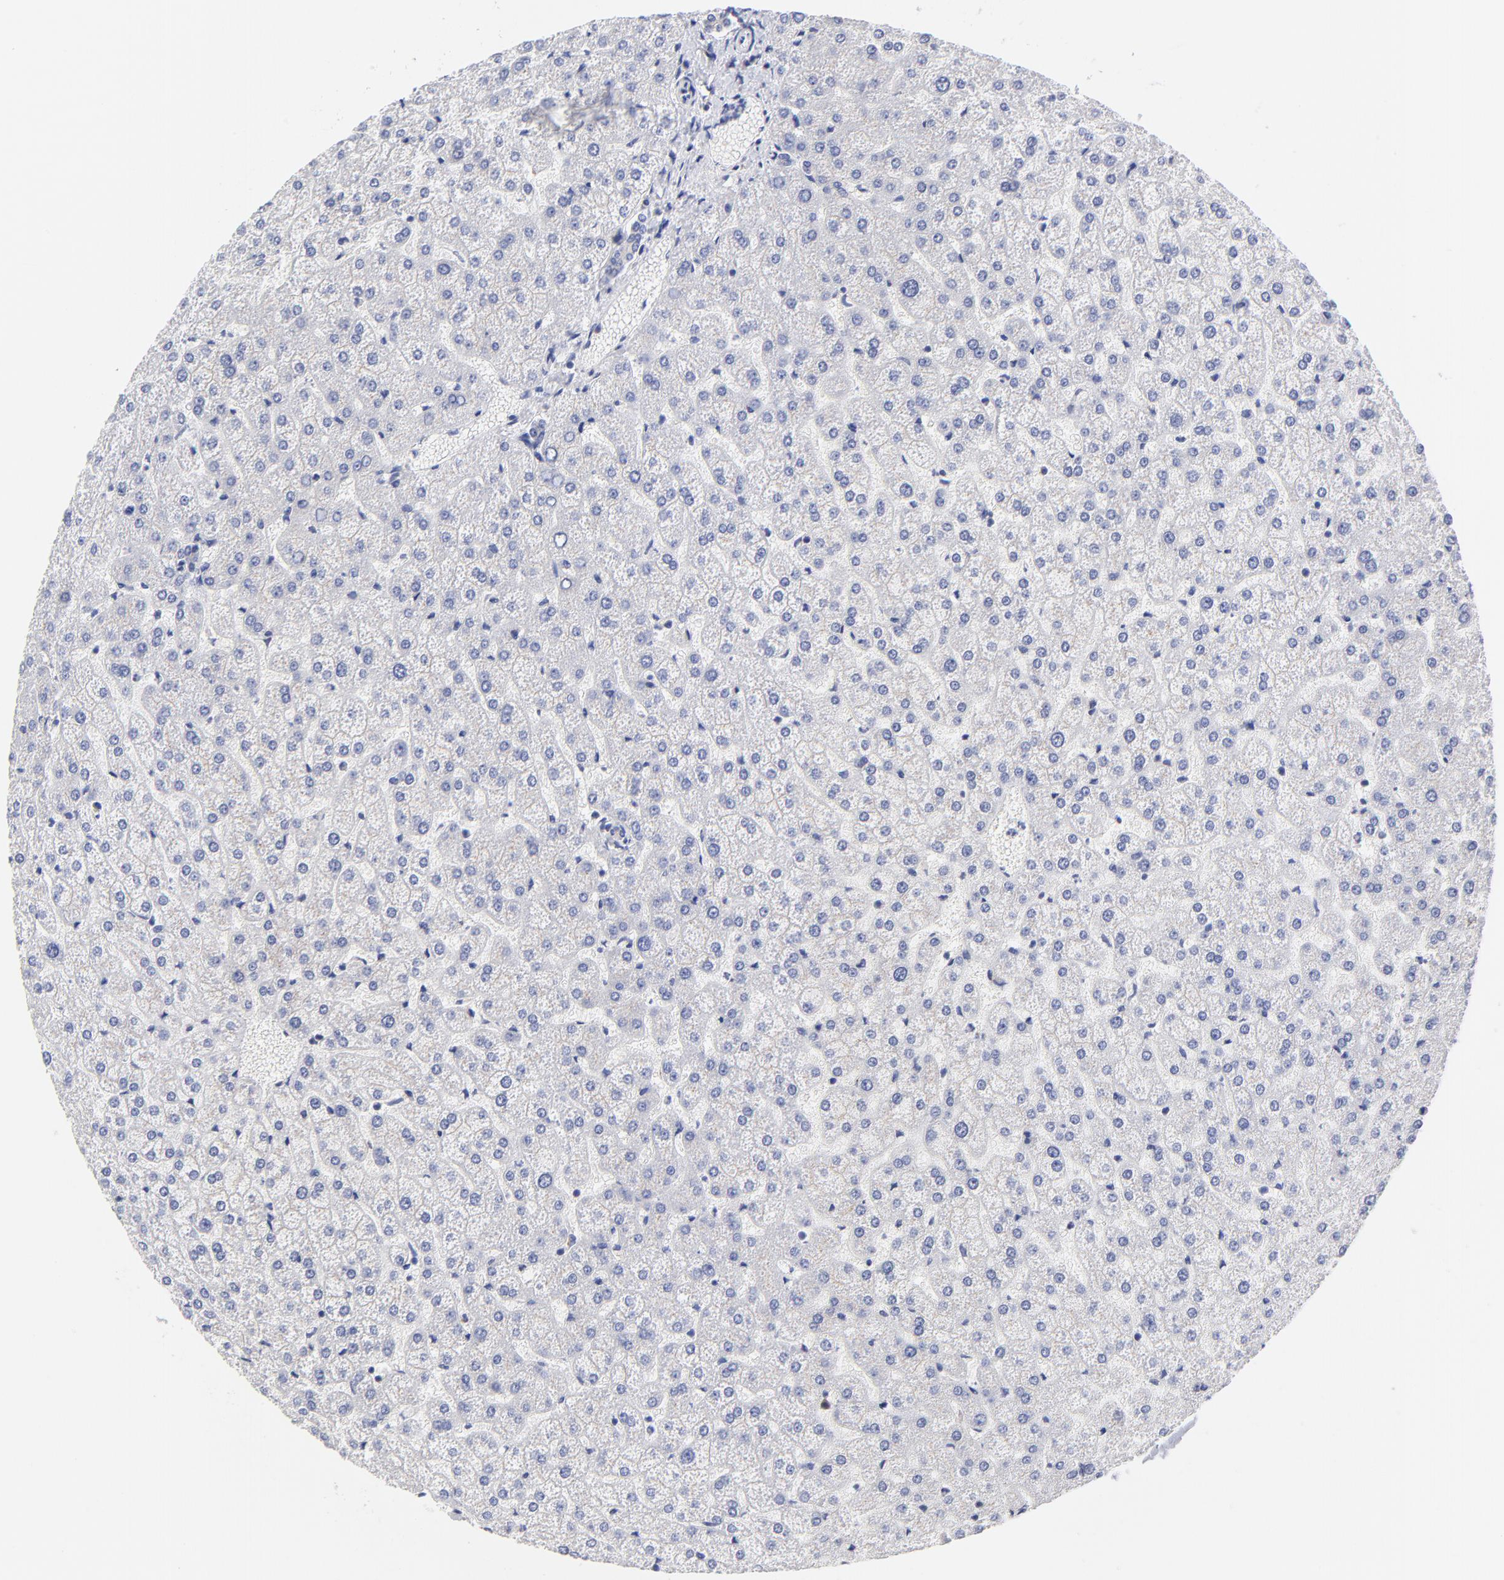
{"staining": {"intensity": "negative", "quantity": "none", "location": "none"}, "tissue": "liver", "cell_type": "Cholangiocytes", "image_type": "normal", "snomed": [{"axis": "morphology", "description": "Normal tissue, NOS"}, {"axis": "topography", "description": "Liver"}], "caption": "Human liver stained for a protein using IHC demonstrates no staining in cholangiocytes.", "gene": "LAX1", "patient": {"sex": "female", "age": 32}}